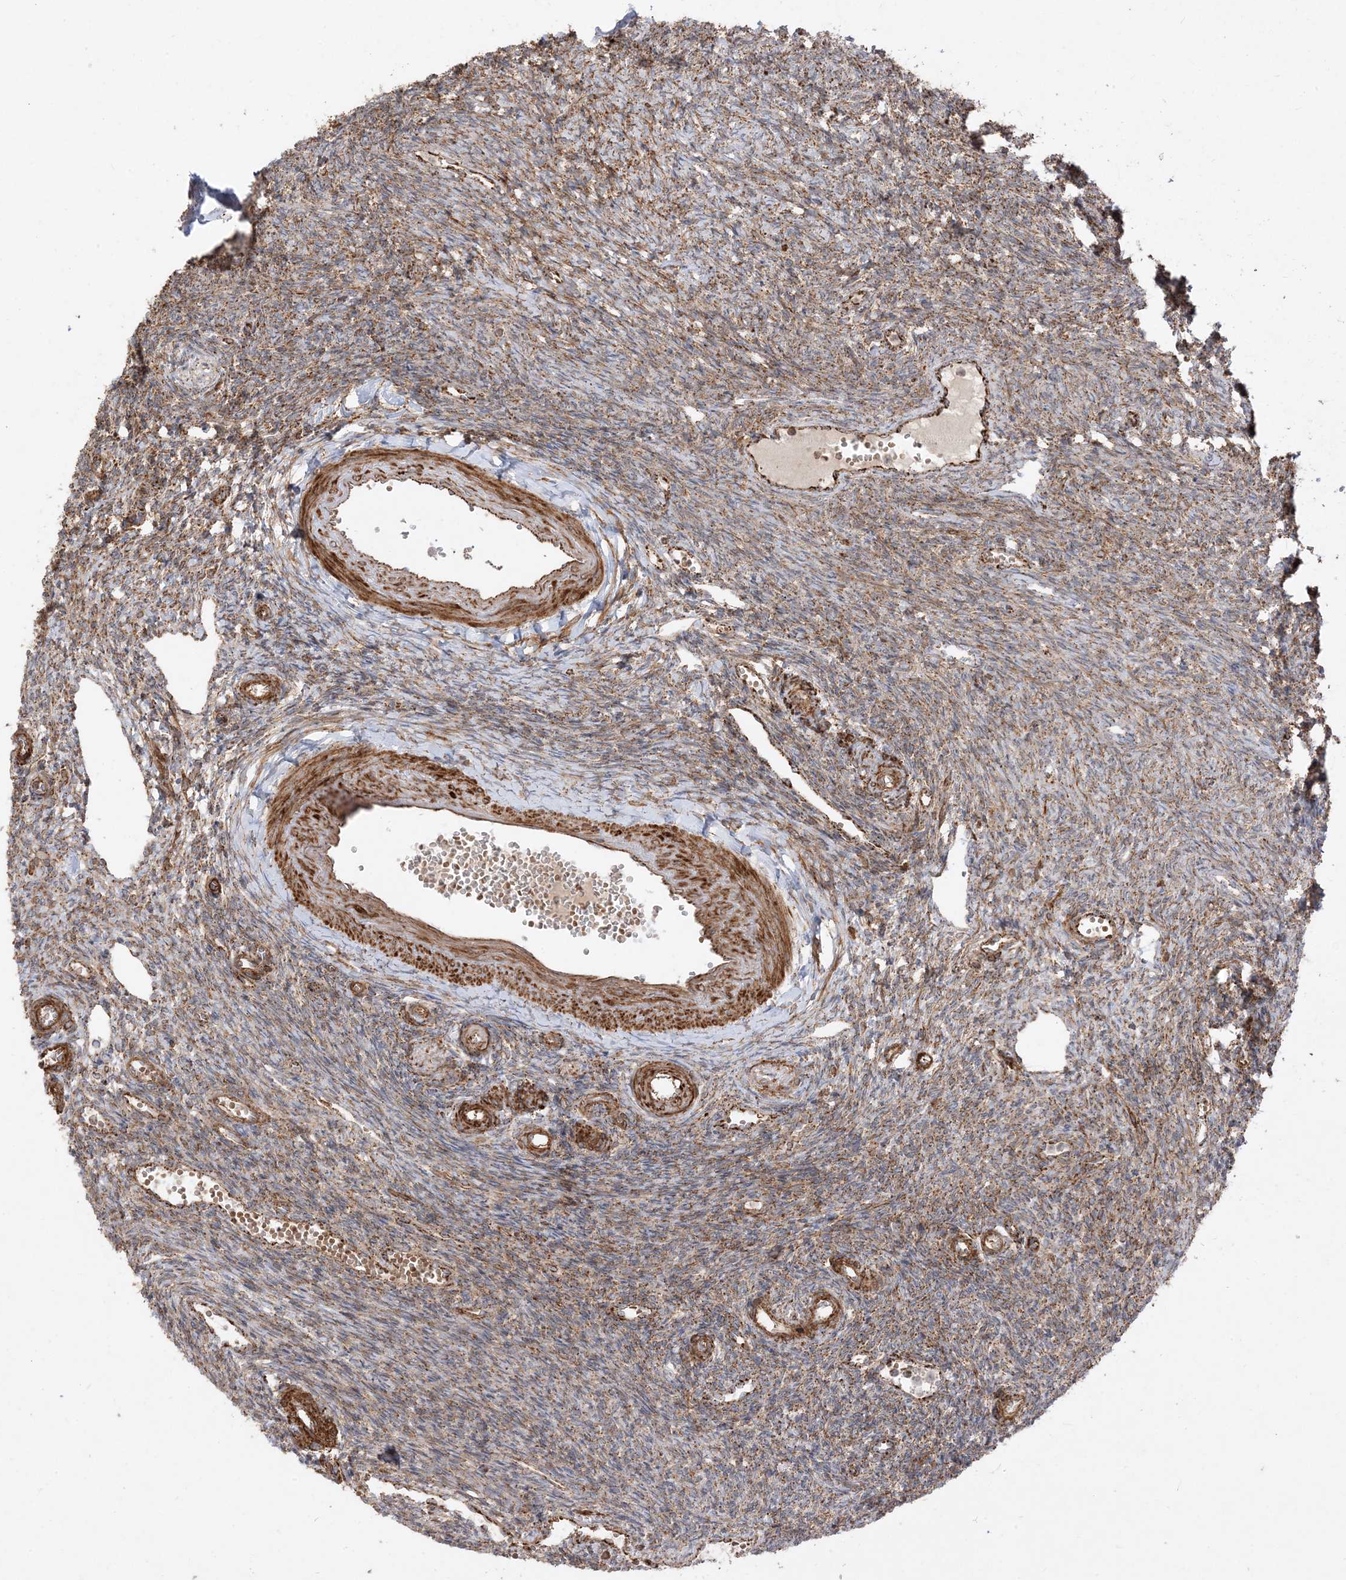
{"staining": {"intensity": "strong", "quantity": ">75%", "location": "cytoplasmic/membranous"}, "tissue": "ovary", "cell_type": "Follicle cells", "image_type": "normal", "snomed": [{"axis": "morphology", "description": "Normal tissue, NOS"}, {"axis": "morphology", "description": "Cyst, NOS"}, {"axis": "topography", "description": "Ovary"}], "caption": "Follicle cells display high levels of strong cytoplasmic/membranous staining in approximately >75% of cells in normal human ovary.", "gene": "AARS2", "patient": {"sex": "female", "age": 33}}